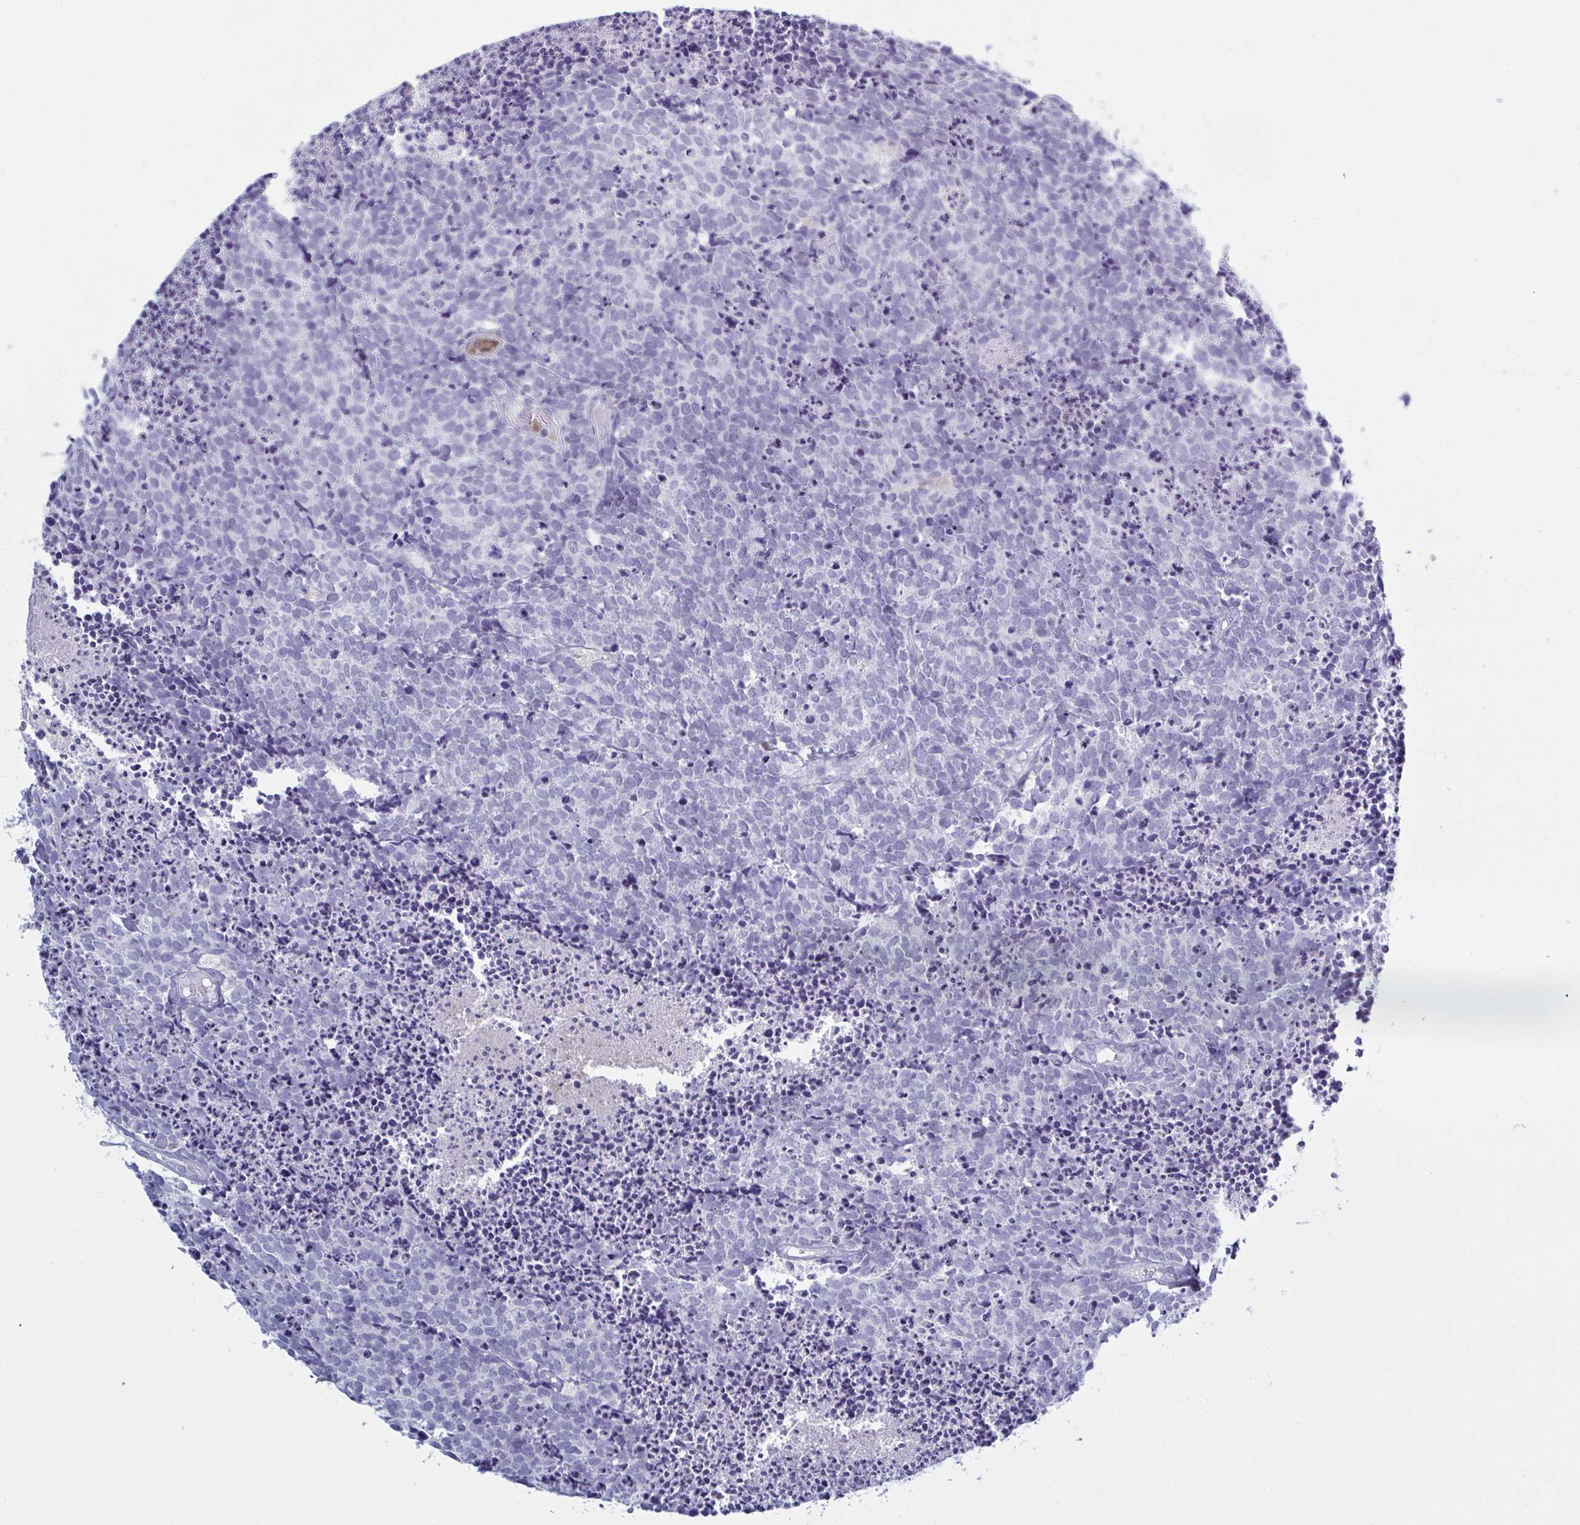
{"staining": {"intensity": "negative", "quantity": "none", "location": "none"}, "tissue": "carcinoid", "cell_type": "Tumor cells", "image_type": "cancer", "snomed": [{"axis": "morphology", "description": "Carcinoid, malignant, NOS"}, {"axis": "topography", "description": "Skin"}], "caption": "Tumor cells are negative for brown protein staining in carcinoid.", "gene": "MYO1F", "patient": {"sex": "female", "age": 79}}